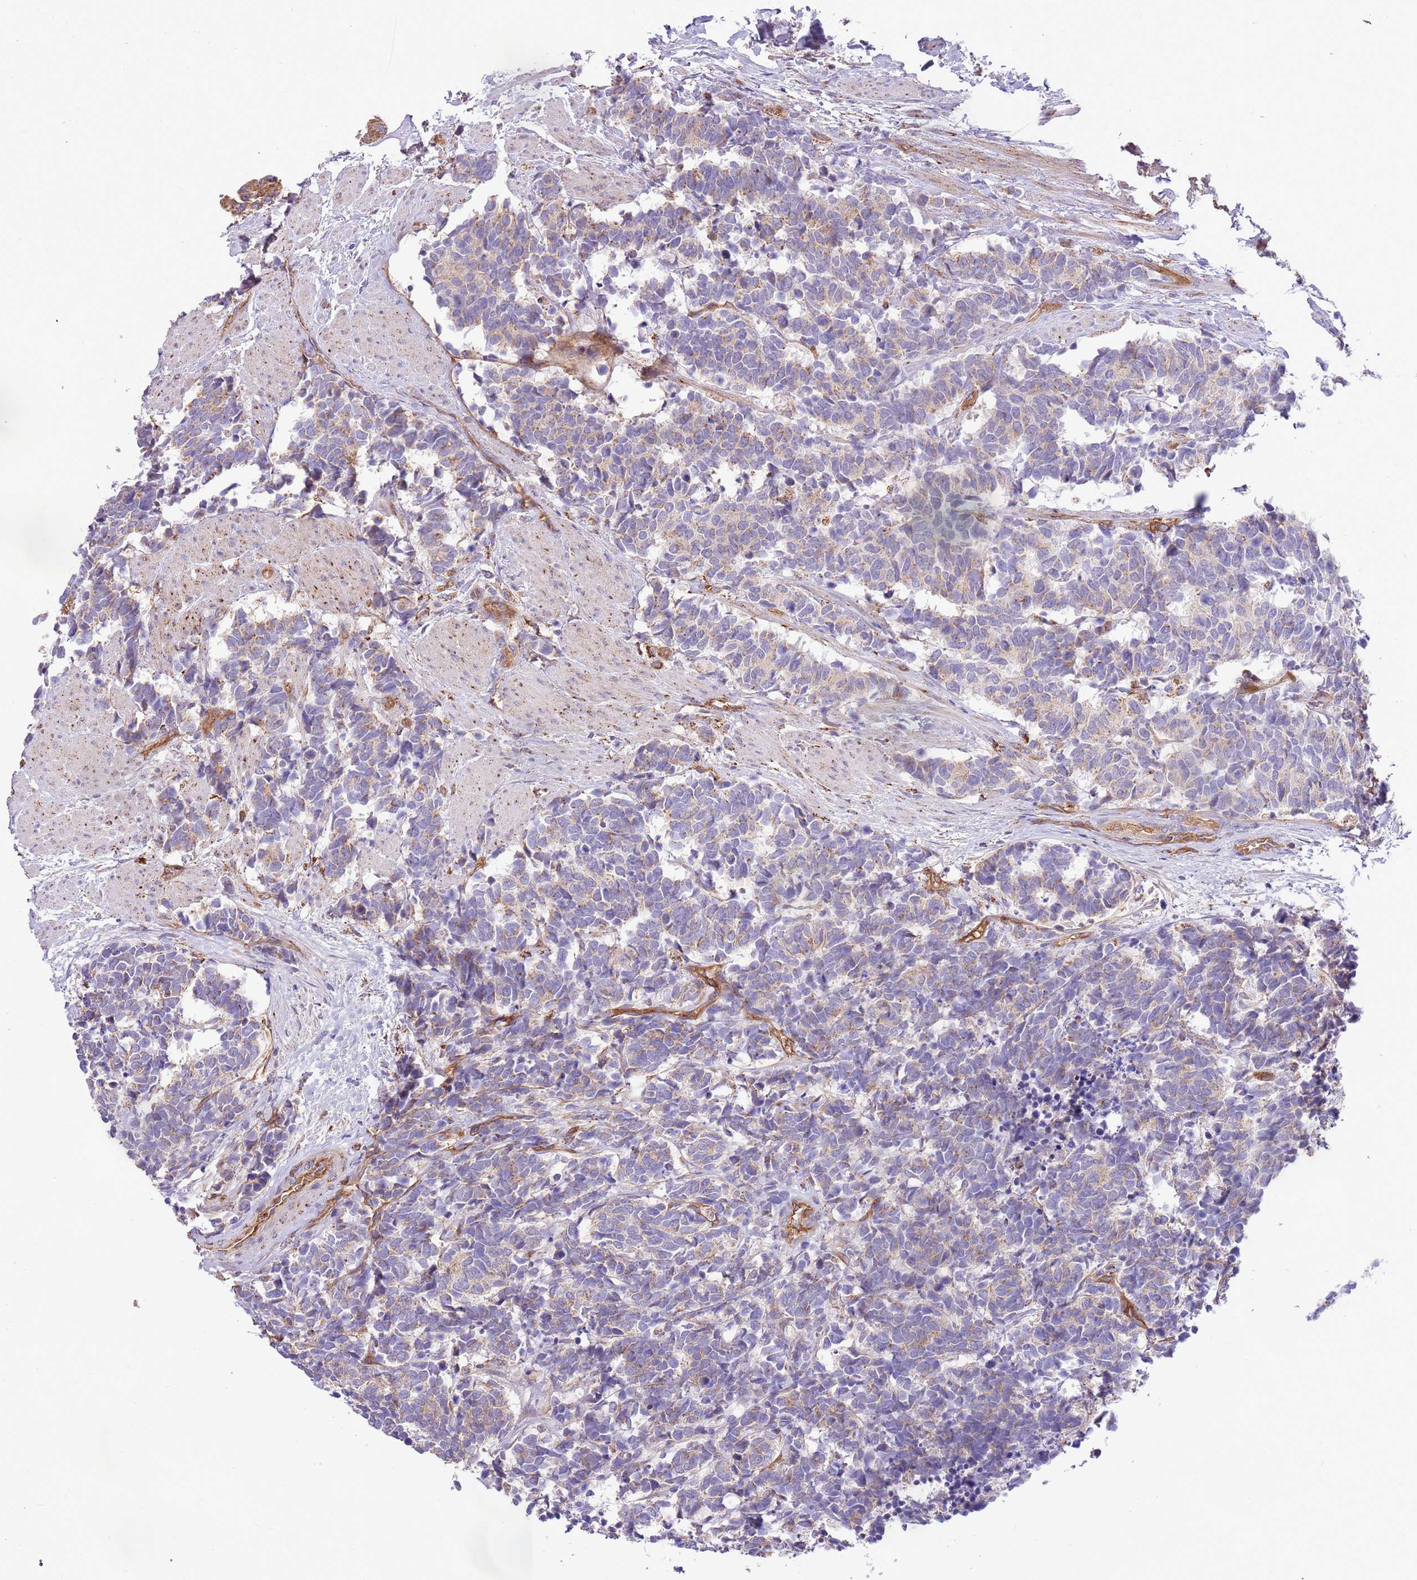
{"staining": {"intensity": "weak", "quantity": "<25%", "location": "cytoplasmic/membranous"}, "tissue": "carcinoid", "cell_type": "Tumor cells", "image_type": "cancer", "snomed": [{"axis": "morphology", "description": "Carcinoma, NOS"}, {"axis": "morphology", "description": "Carcinoid, malignant, NOS"}, {"axis": "topography", "description": "Prostate"}], "caption": "Immunohistochemical staining of carcinoid demonstrates no significant expression in tumor cells.", "gene": "DOCK6", "patient": {"sex": "male", "age": 57}}